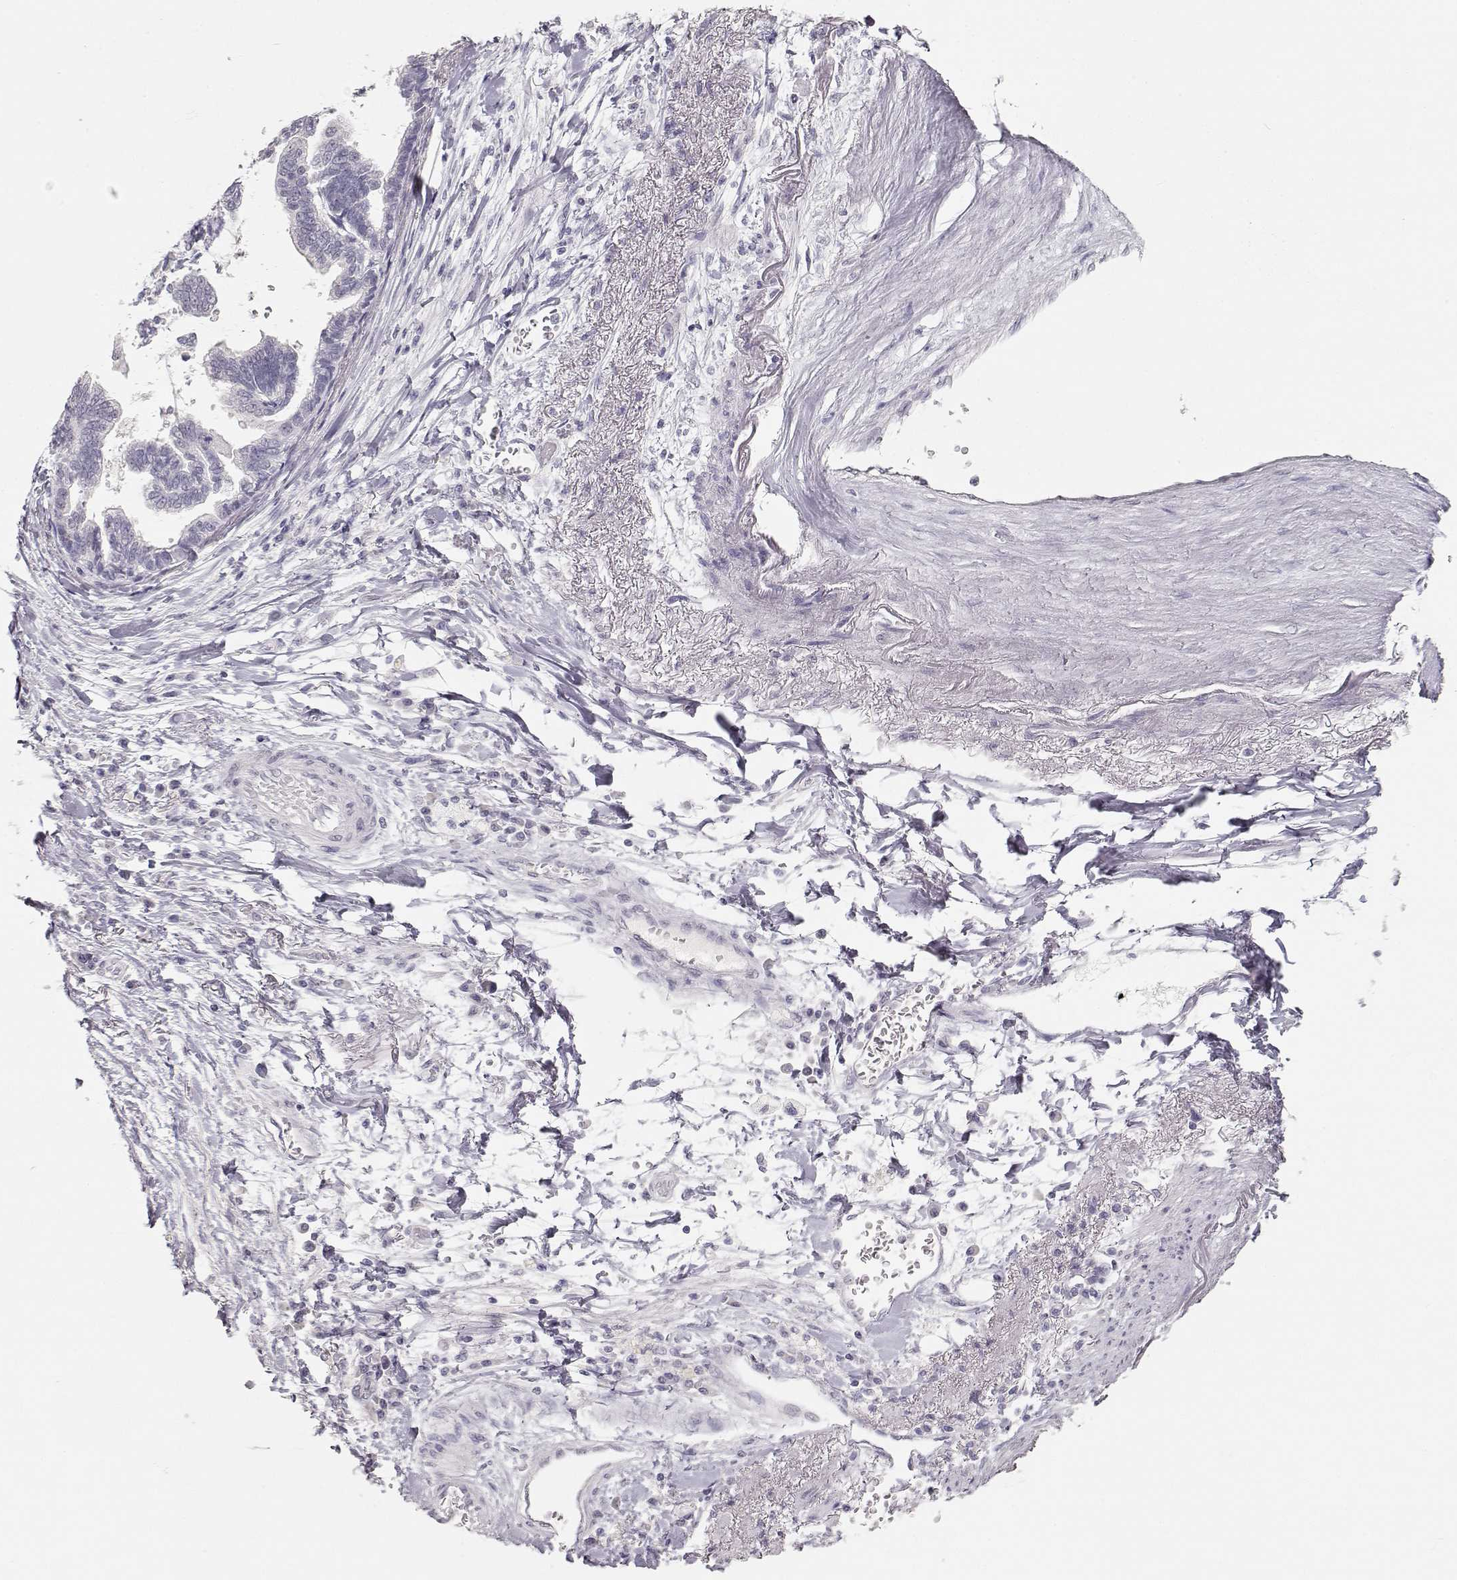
{"staining": {"intensity": "negative", "quantity": "none", "location": "none"}, "tissue": "stomach cancer", "cell_type": "Tumor cells", "image_type": "cancer", "snomed": [{"axis": "morphology", "description": "Adenocarcinoma, NOS"}, {"axis": "topography", "description": "Stomach"}], "caption": "Tumor cells show no significant expression in stomach cancer.", "gene": "TKTL1", "patient": {"sex": "male", "age": 83}}